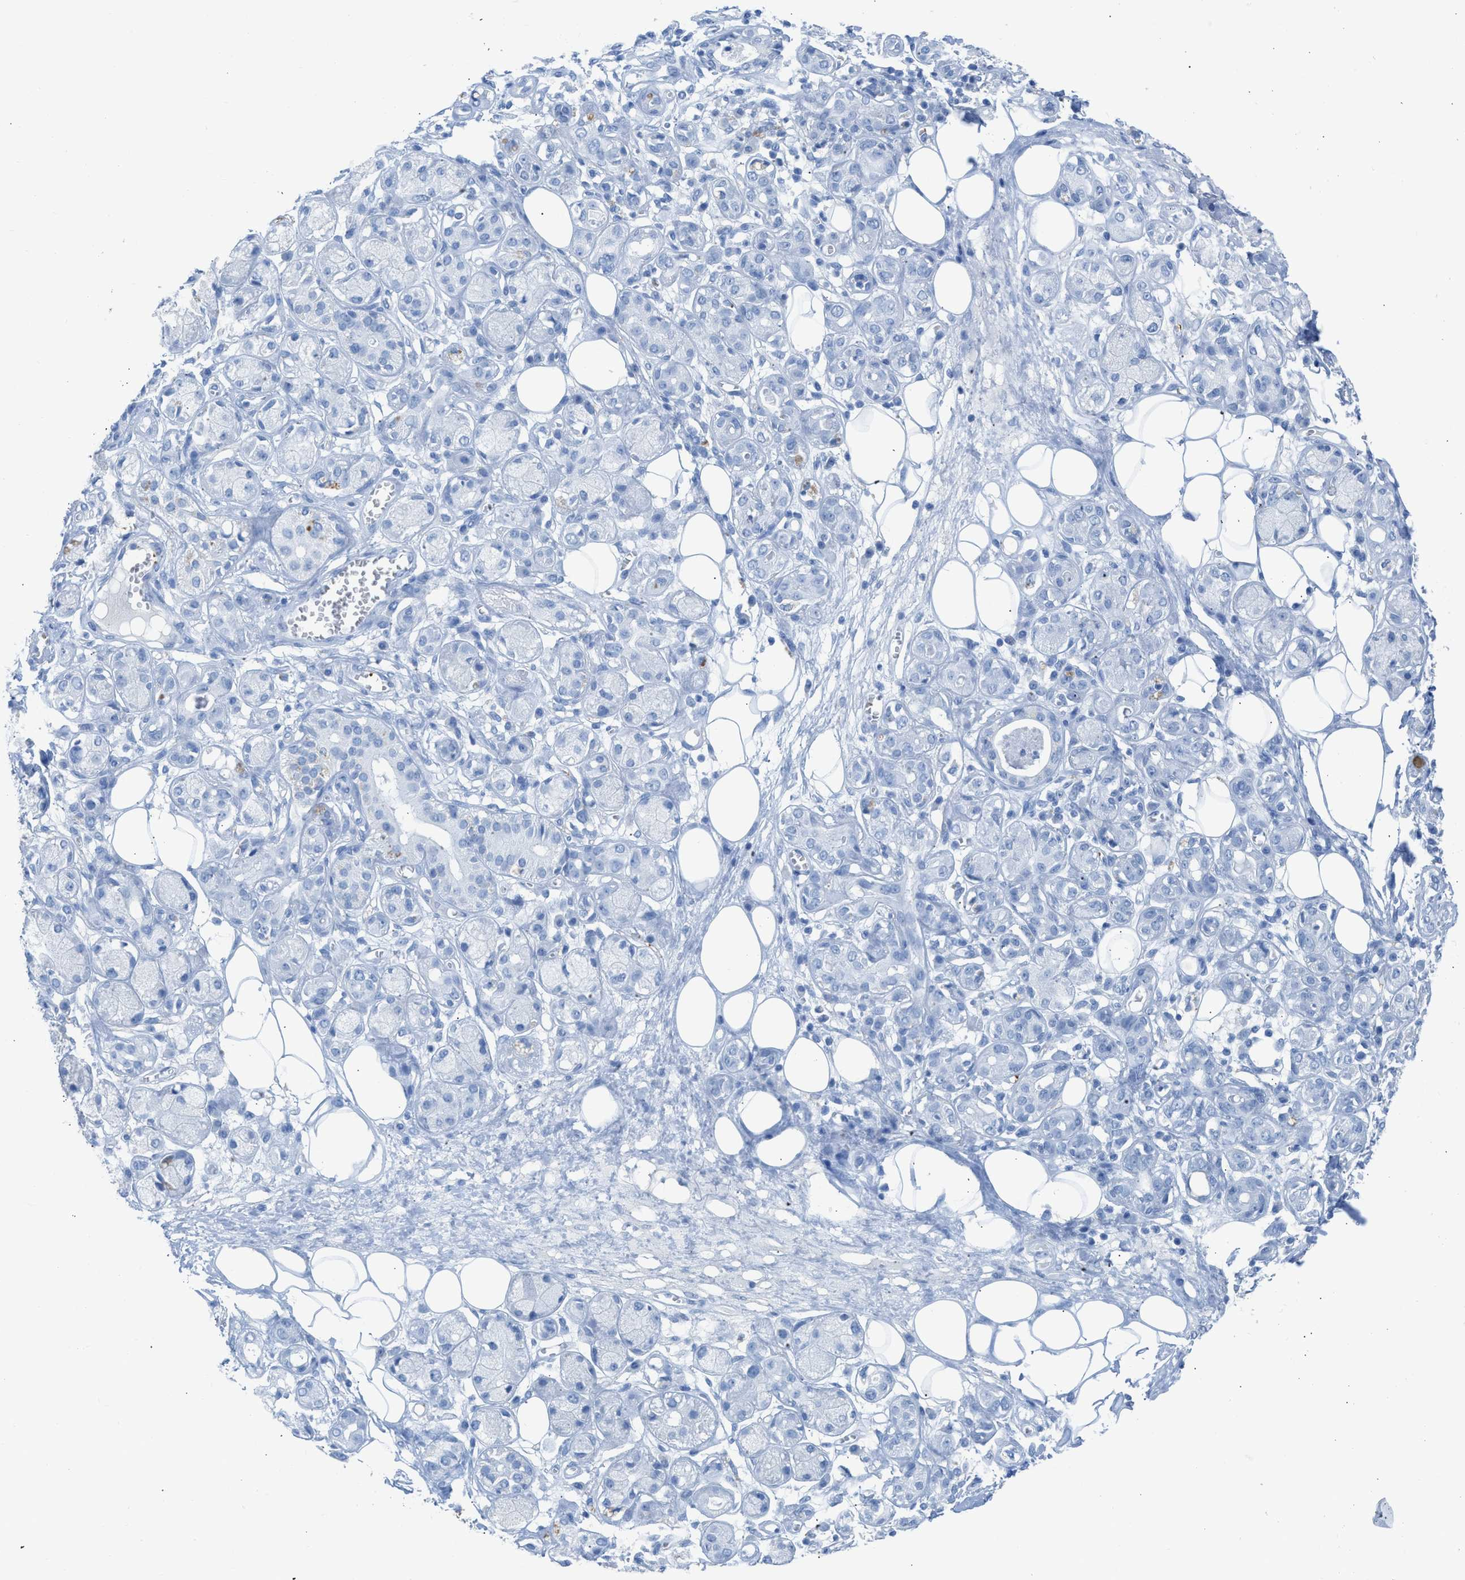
{"staining": {"intensity": "negative", "quantity": "none", "location": "none"}, "tissue": "adipose tissue", "cell_type": "Adipocytes", "image_type": "normal", "snomed": [{"axis": "morphology", "description": "Normal tissue, NOS"}, {"axis": "morphology", "description": "Inflammation, NOS"}, {"axis": "topography", "description": "Salivary gland"}, {"axis": "topography", "description": "Peripheral nerve tissue"}], "caption": "Immunohistochemistry histopathology image of benign adipose tissue stained for a protein (brown), which demonstrates no staining in adipocytes. (Brightfield microscopy of DAB IHC at high magnification).", "gene": "FAIM2", "patient": {"sex": "female", "age": 75}}